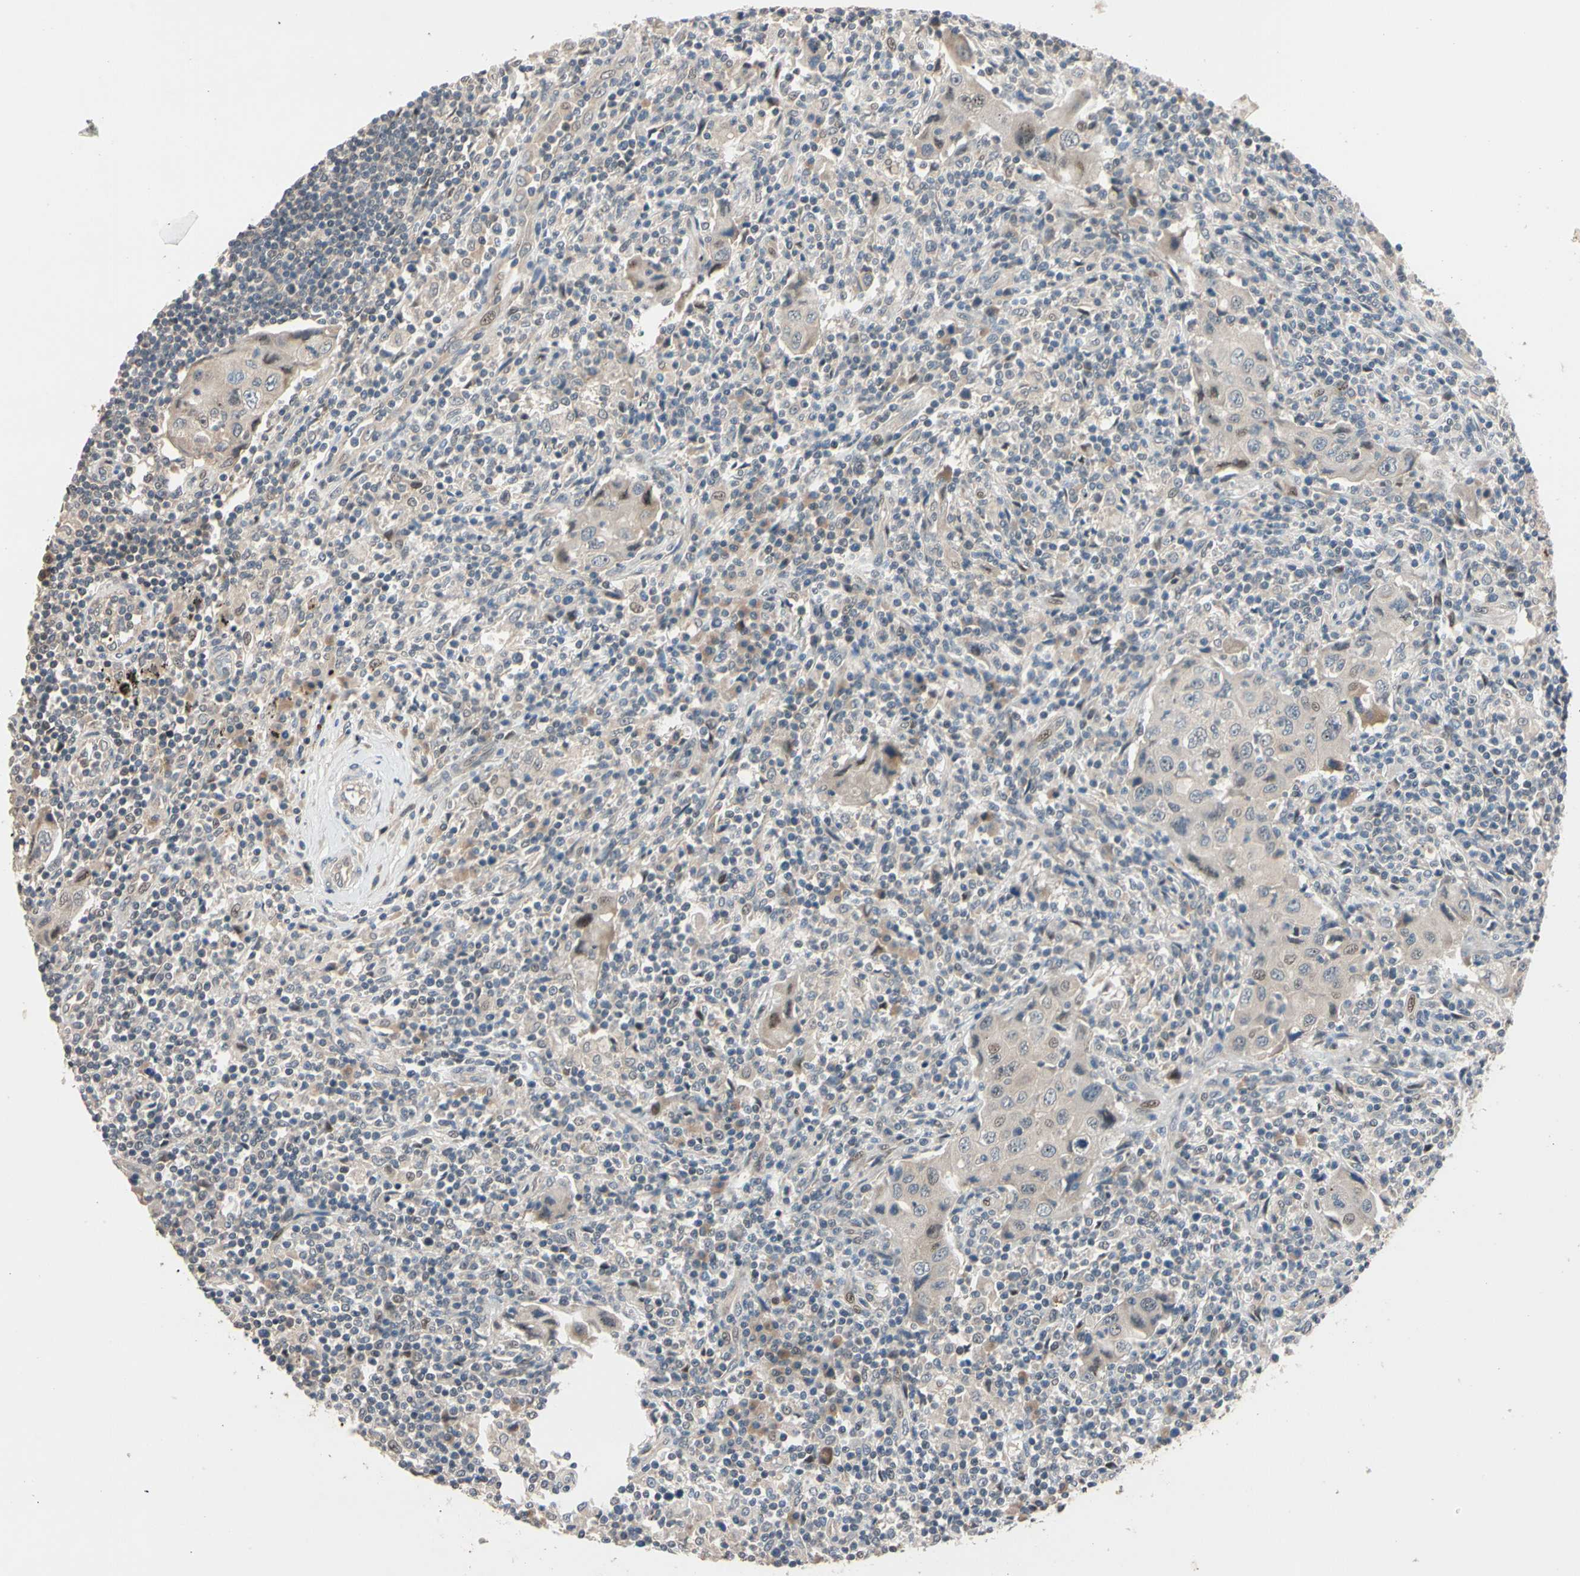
{"staining": {"intensity": "weak", "quantity": "<25%", "location": "cytoplasmic/membranous"}, "tissue": "lymph node", "cell_type": "Germinal center cells", "image_type": "normal", "snomed": [{"axis": "morphology", "description": "Normal tissue, NOS"}, {"axis": "morphology", "description": "Squamous cell carcinoma, metastatic, NOS"}, {"axis": "topography", "description": "Lymph node"}], "caption": "The histopathology image exhibits no staining of germinal center cells in unremarkable lymph node.", "gene": "ACSL5", "patient": {"sex": "female", "age": 53}}